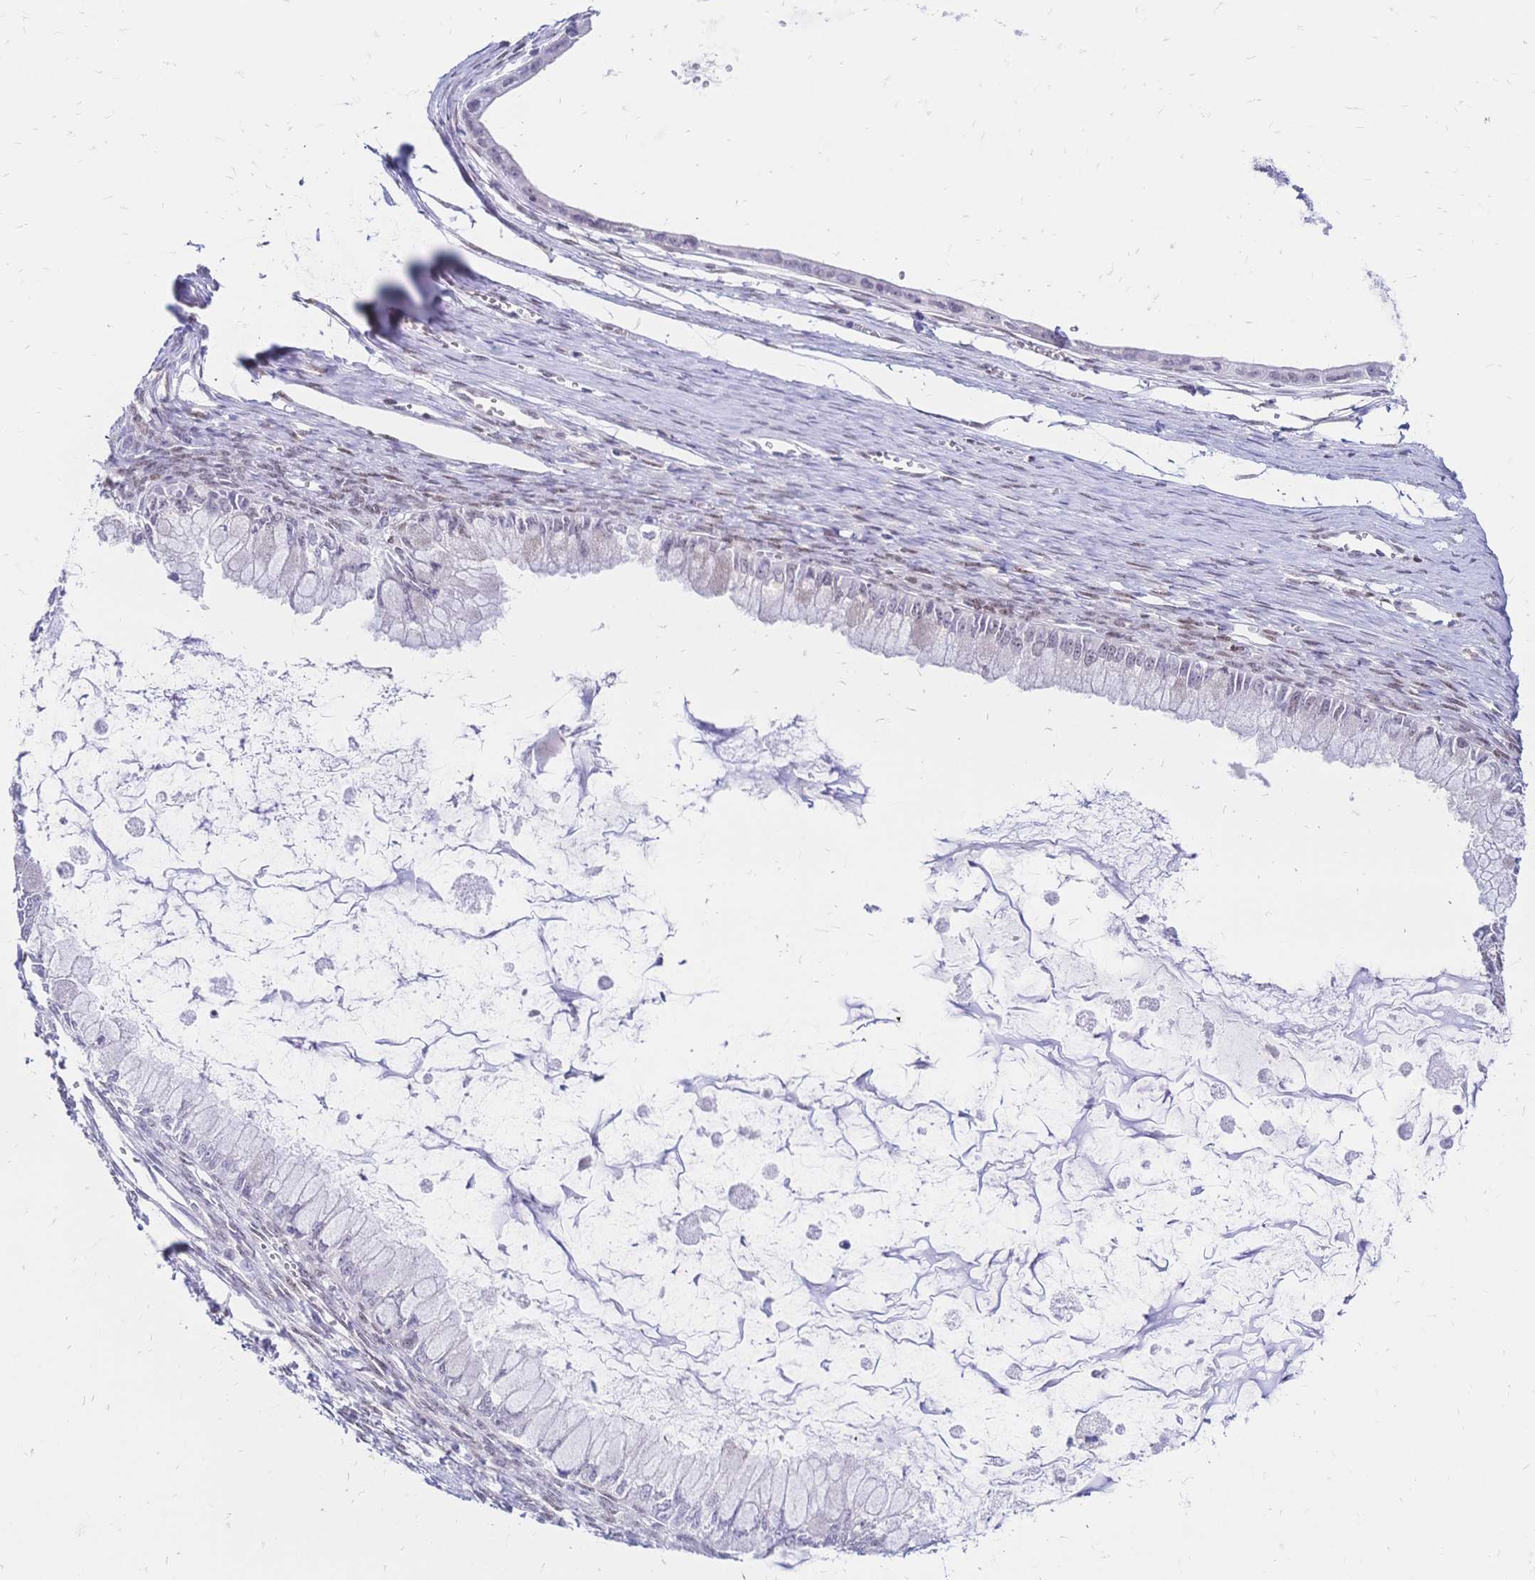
{"staining": {"intensity": "negative", "quantity": "none", "location": "none"}, "tissue": "ovarian cancer", "cell_type": "Tumor cells", "image_type": "cancer", "snomed": [{"axis": "morphology", "description": "Cystadenocarcinoma, mucinous, NOS"}, {"axis": "topography", "description": "Ovary"}], "caption": "Immunohistochemical staining of human ovarian cancer exhibits no significant positivity in tumor cells.", "gene": "NFIC", "patient": {"sex": "female", "age": 34}}